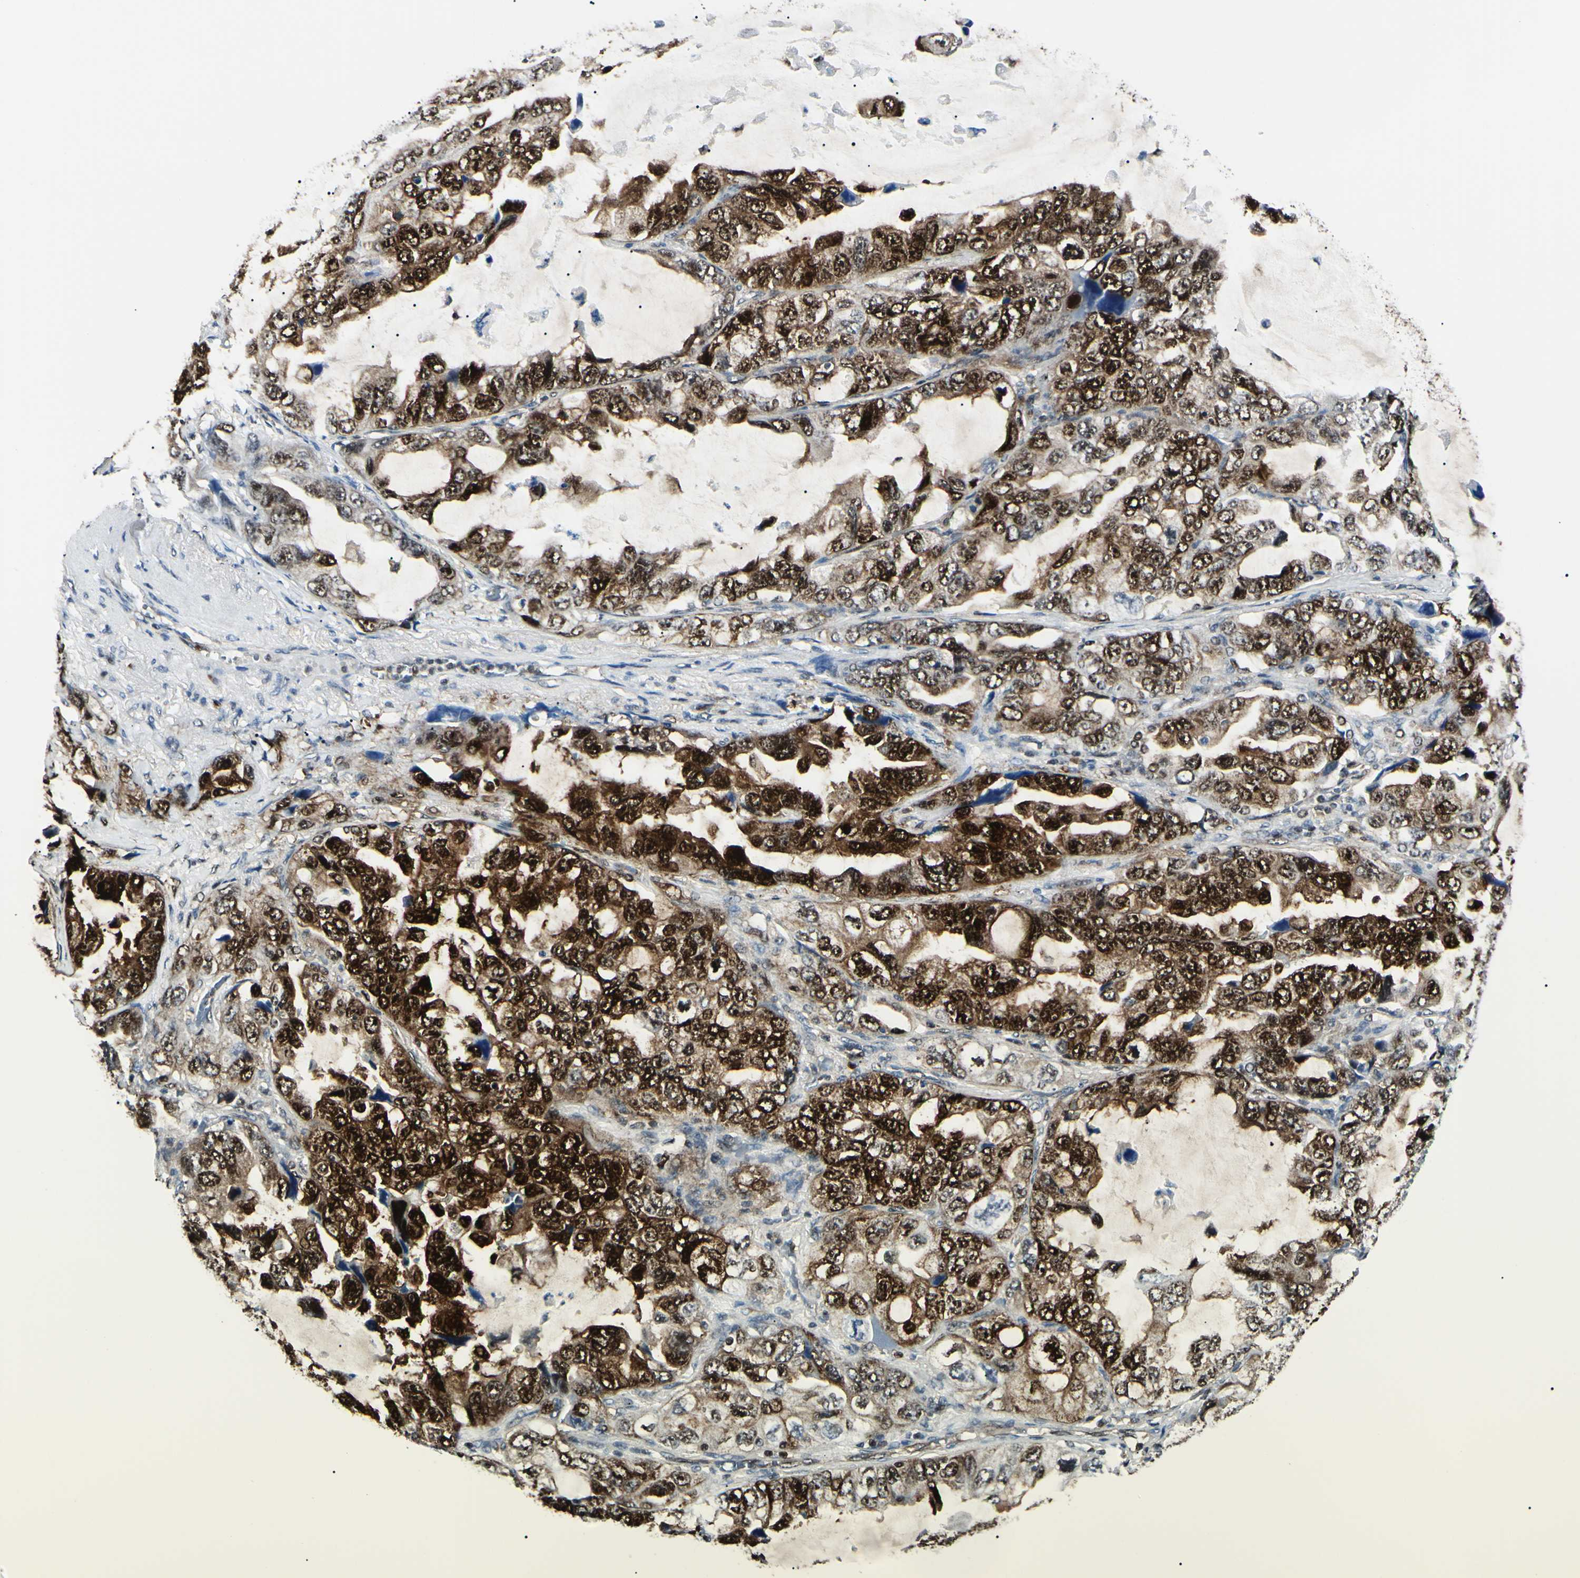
{"staining": {"intensity": "strong", "quantity": ">75%", "location": "cytoplasmic/membranous,nuclear"}, "tissue": "lung cancer", "cell_type": "Tumor cells", "image_type": "cancer", "snomed": [{"axis": "morphology", "description": "Squamous cell carcinoma, NOS"}, {"axis": "topography", "description": "Lung"}], "caption": "IHC histopathology image of human lung cancer (squamous cell carcinoma) stained for a protein (brown), which shows high levels of strong cytoplasmic/membranous and nuclear positivity in about >75% of tumor cells.", "gene": "PGK1", "patient": {"sex": "female", "age": 73}}